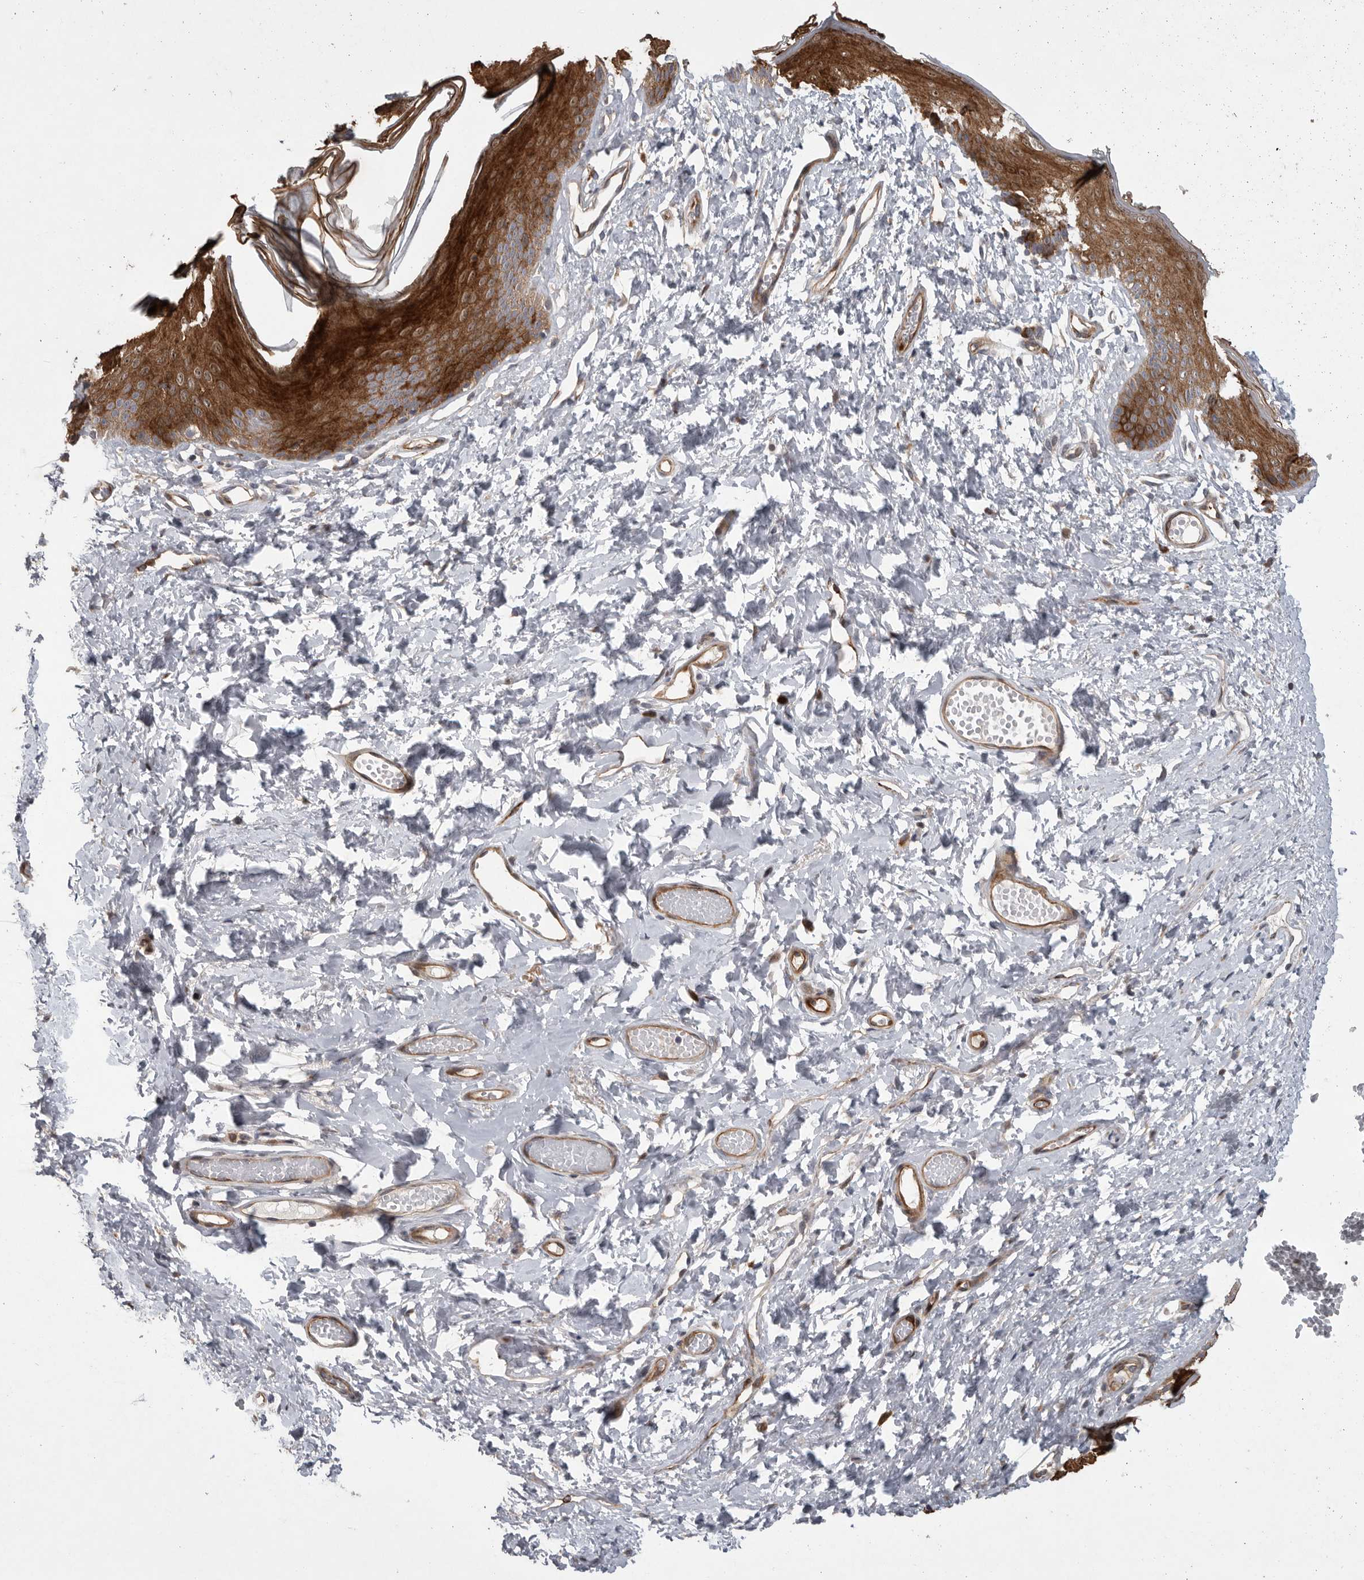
{"staining": {"intensity": "strong", "quantity": ">75%", "location": "cytoplasmic/membranous"}, "tissue": "skin", "cell_type": "Epidermal cells", "image_type": "normal", "snomed": [{"axis": "morphology", "description": "Normal tissue, NOS"}, {"axis": "morphology", "description": "Inflammation, NOS"}, {"axis": "topography", "description": "Vulva"}], "caption": "This is an image of IHC staining of normal skin, which shows strong expression in the cytoplasmic/membranous of epidermal cells.", "gene": "MPDZ", "patient": {"sex": "female", "age": 84}}